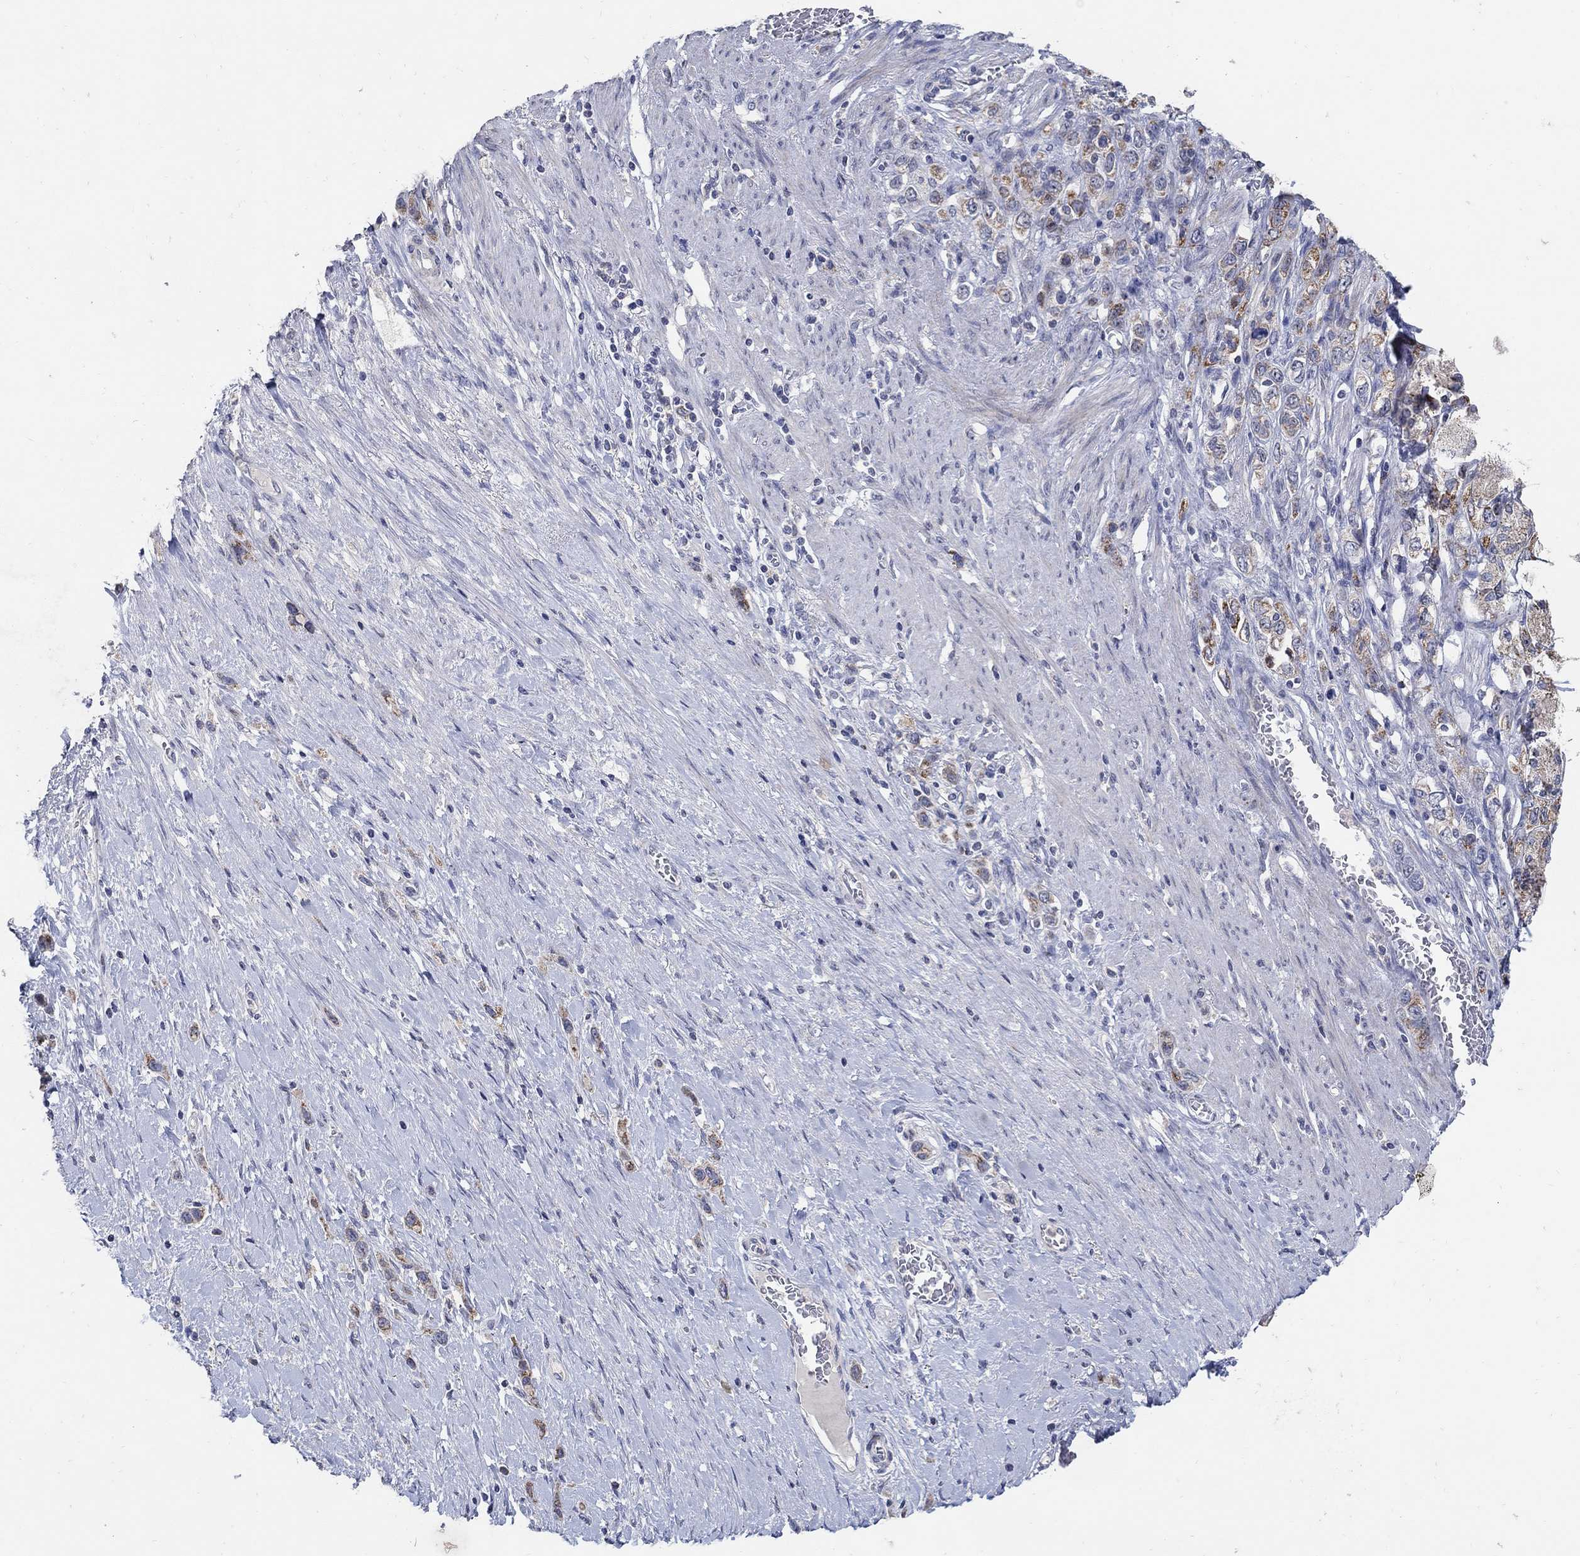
{"staining": {"intensity": "moderate", "quantity": "25%-75%", "location": "cytoplasmic/membranous"}, "tissue": "stomach cancer", "cell_type": "Tumor cells", "image_type": "cancer", "snomed": [{"axis": "morphology", "description": "Normal tissue, NOS"}, {"axis": "morphology", "description": "Adenocarcinoma, NOS"}, {"axis": "morphology", "description": "Adenocarcinoma, High grade"}, {"axis": "topography", "description": "Stomach, upper"}, {"axis": "topography", "description": "Stomach"}], "caption": "Immunohistochemical staining of stomach cancer shows moderate cytoplasmic/membranous protein staining in about 25%-75% of tumor cells.", "gene": "HMX2", "patient": {"sex": "female", "age": 65}}